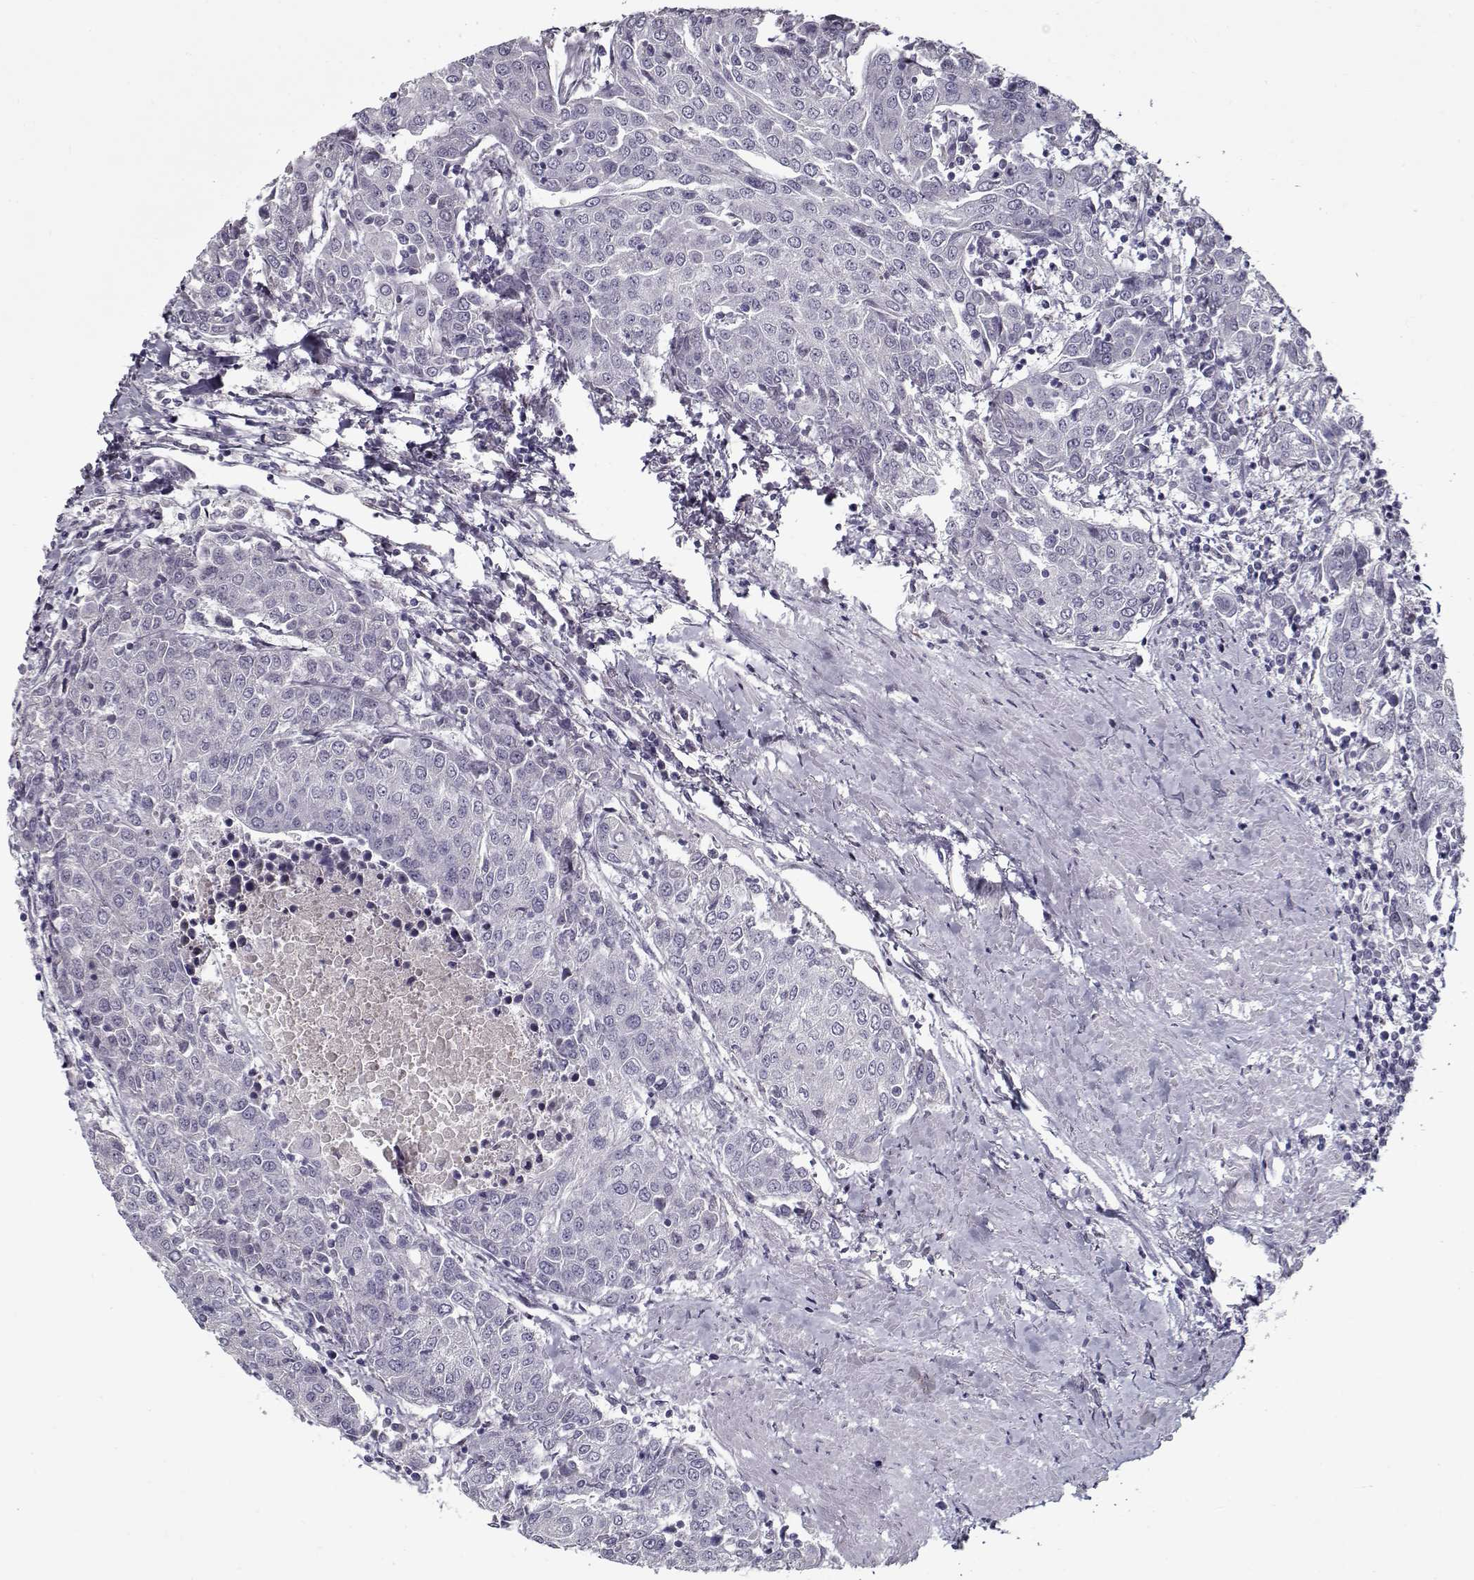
{"staining": {"intensity": "negative", "quantity": "none", "location": "none"}, "tissue": "urothelial cancer", "cell_type": "Tumor cells", "image_type": "cancer", "snomed": [{"axis": "morphology", "description": "Urothelial carcinoma, High grade"}, {"axis": "topography", "description": "Urinary bladder"}], "caption": "IHC image of neoplastic tissue: urothelial carcinoma (high-grade) stained with DAB (3,3'-diaminobenzidine) reveals no significant protein staining in tumor cells.", "gene": "PRMT8", "patient": {"sex": "female", "age": 85}}